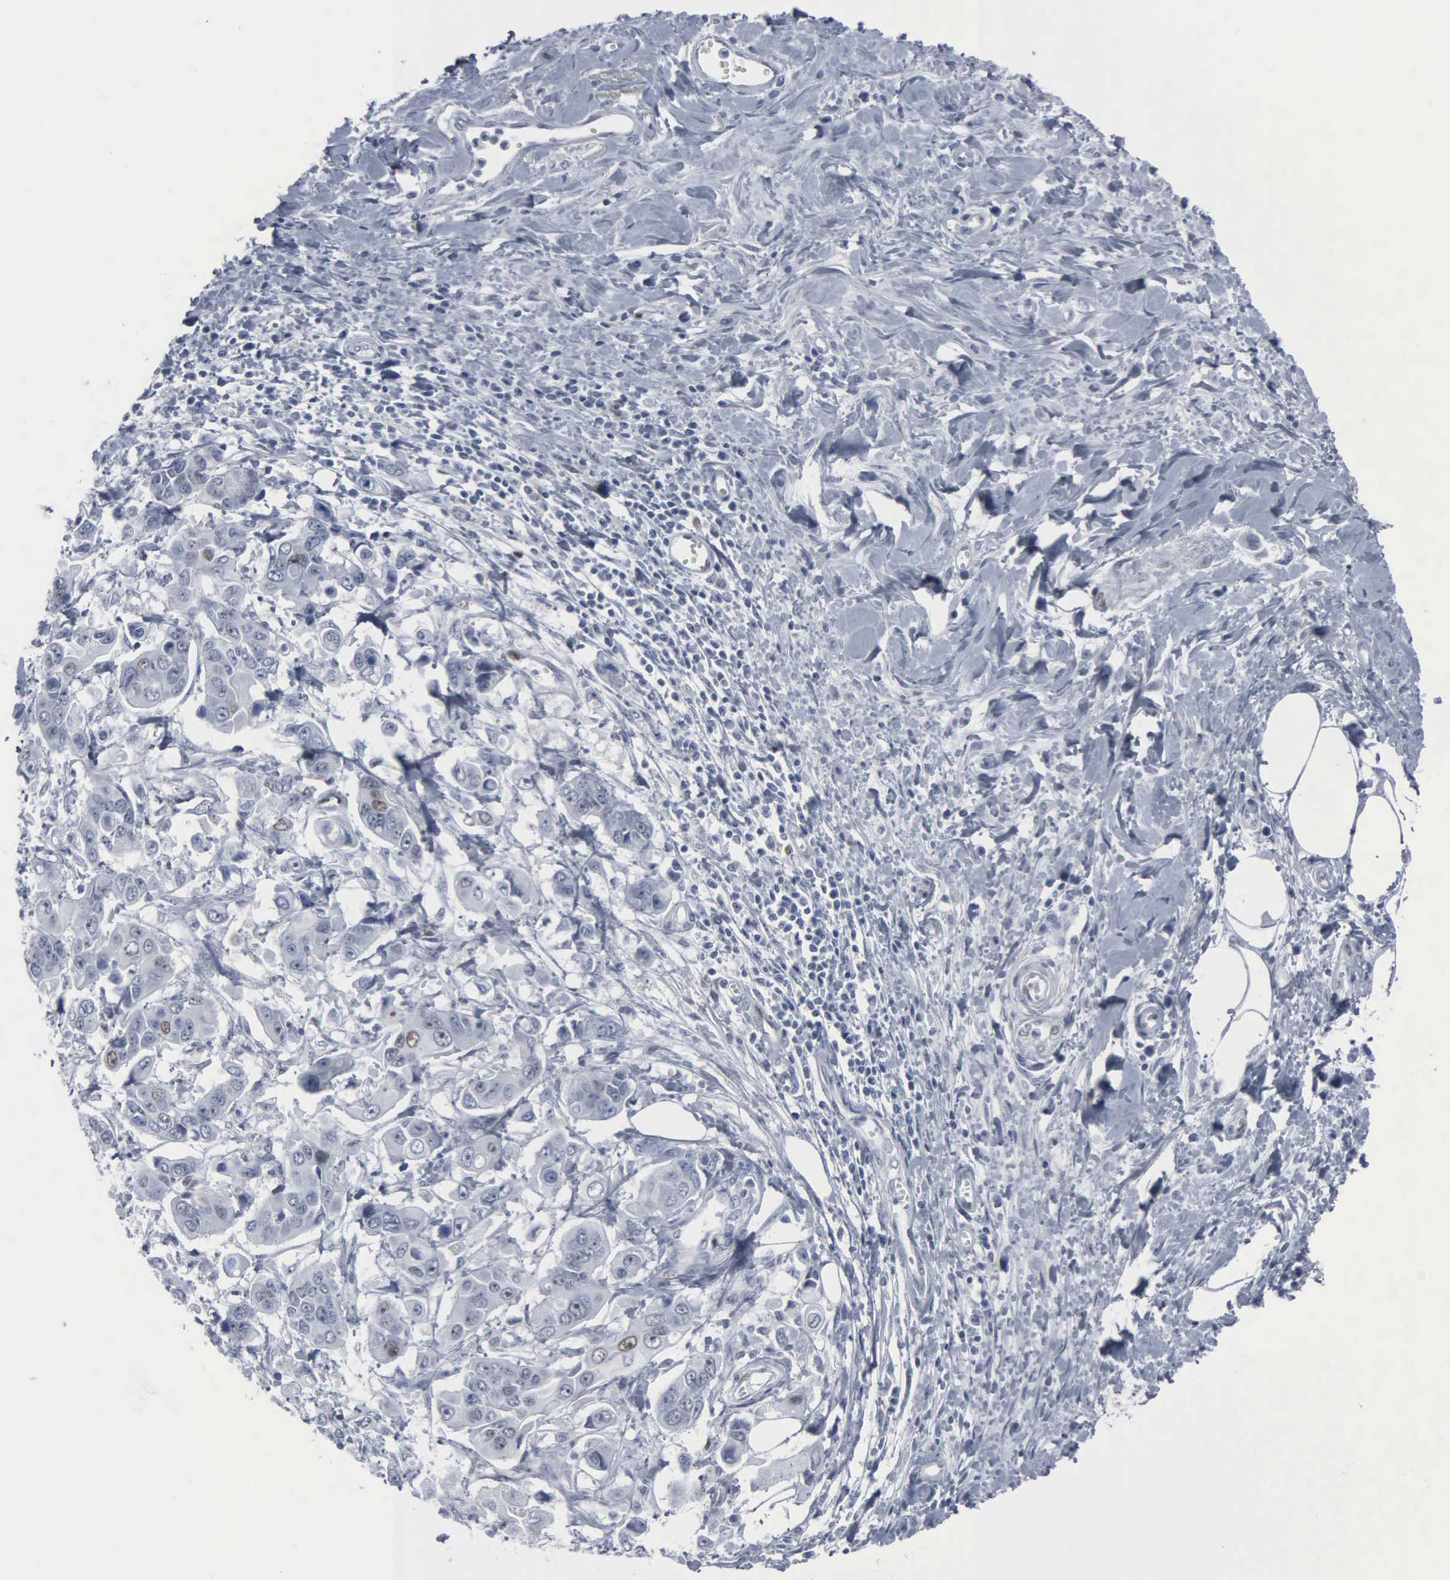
{"staining": {"intensity": "negative", "quantity": "none", "location": "none"}, "tissue": "stomach cancer", "cell_type": "Tumor cells", "image_type": "cancer", "snomed": [{"axis": "morphology", "description": "Adenocarcinoma, NOS"}, {"axis": "topography", "description": "Stomach, upper"}], "caption": "Tumor cells are negative for protein expression in human adenocarcinoma (stomach). (DAB (3,3'-diaminobenzidine) immunohistochemistry (IHC) visualized using brightfield microscopy, high magnification).", "gene": "CCND3", "patient": {"sex": "male", "age": 80}}